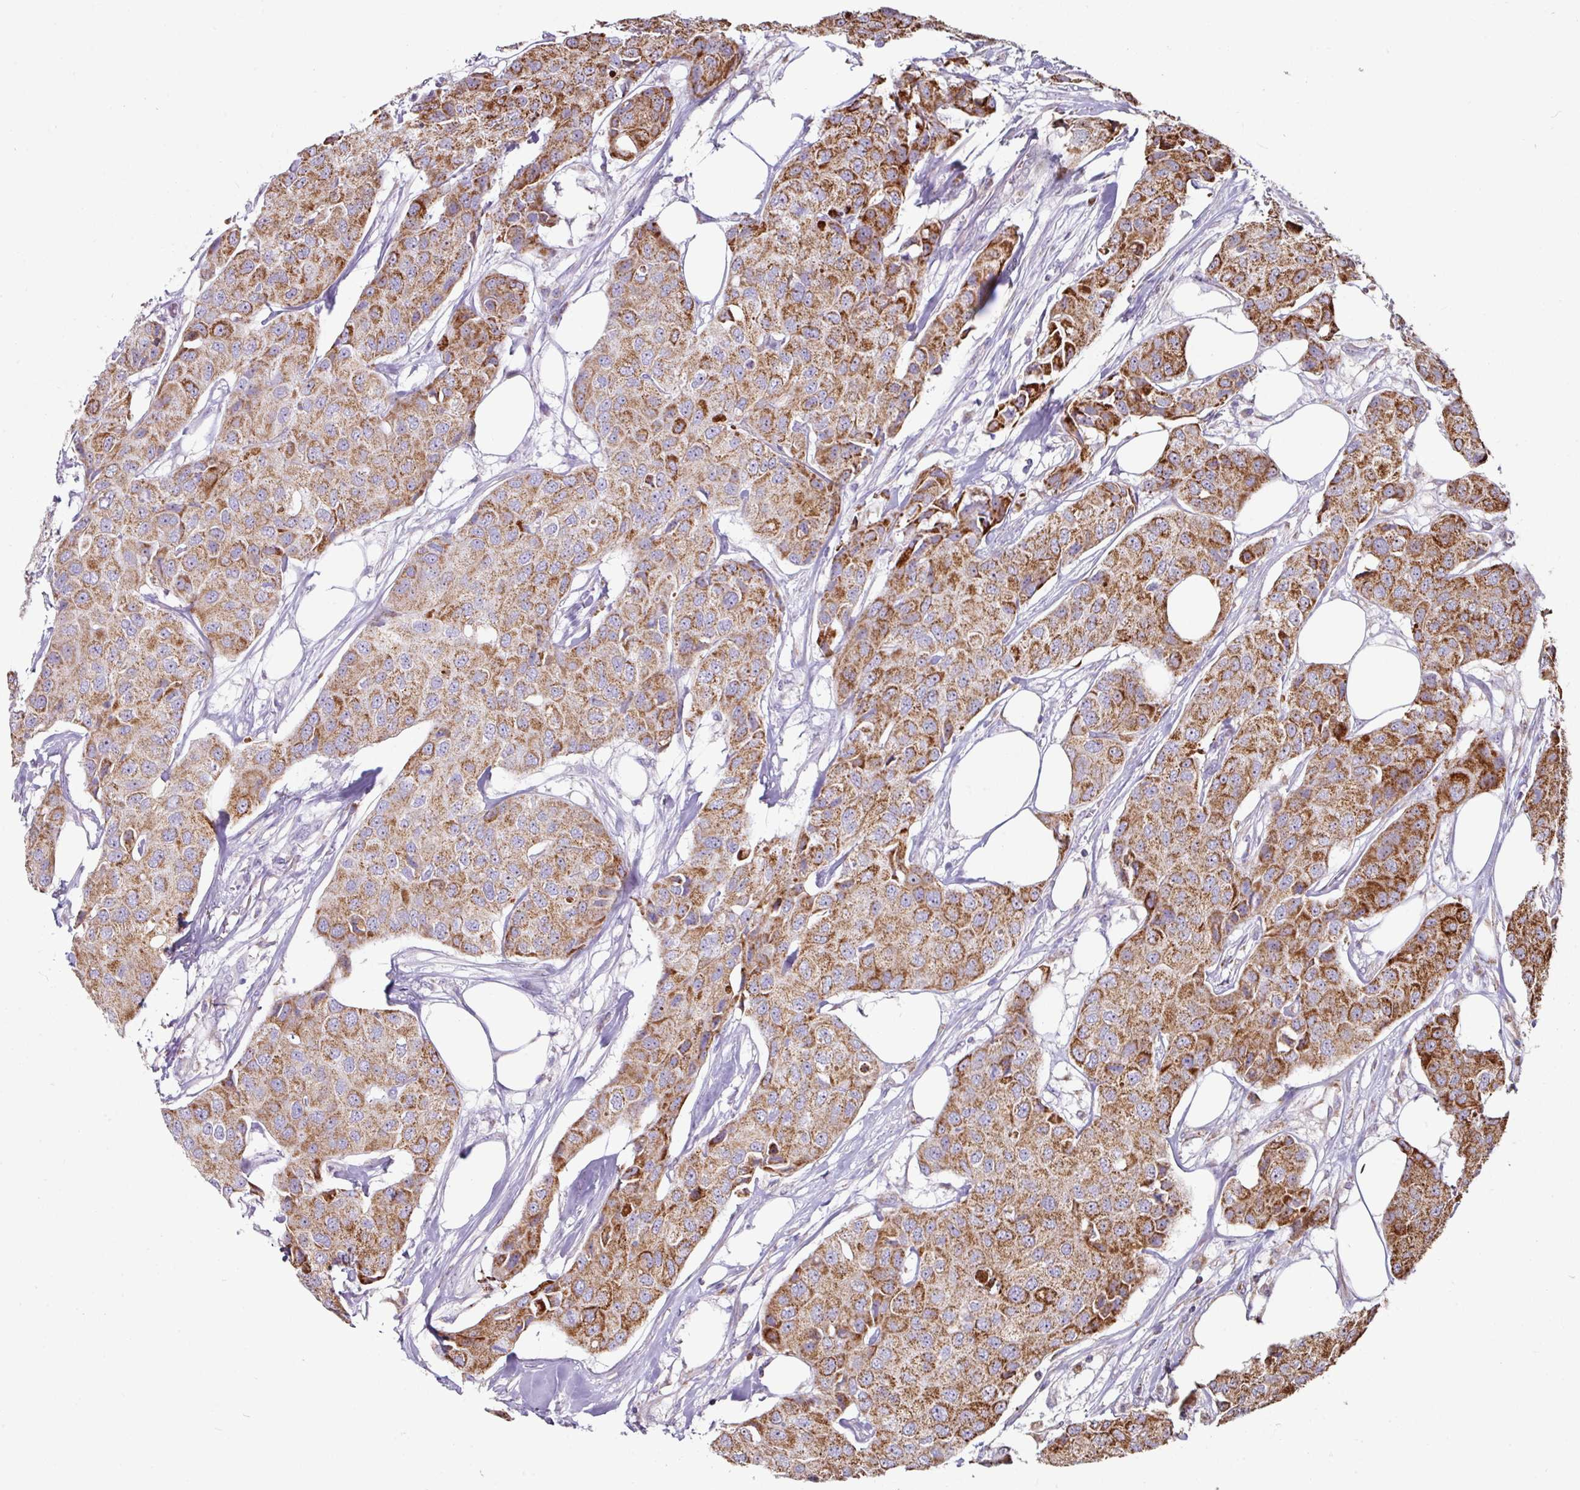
{"staining": {"intensity": "strong", "quantity": "25%-75%", "location": "cytoplasmic/membranous"}, "tissue": "breast cancer", "cell_type": "Tumor cells", "image_type": "cancer", "snomed": [{"axis": "morphology", "description": "Duct carcinoma"}, {"axis": "topography", "description": "Breast"}], "caption": "Immunohistochemistry of breast intraductal carcinoma shows high levels of strong cytoplasmic/membranous staining in about 25%-75% of tumor cells.", "gene": "OR2D3", "patient": {"sex": "female", "age": 80}}